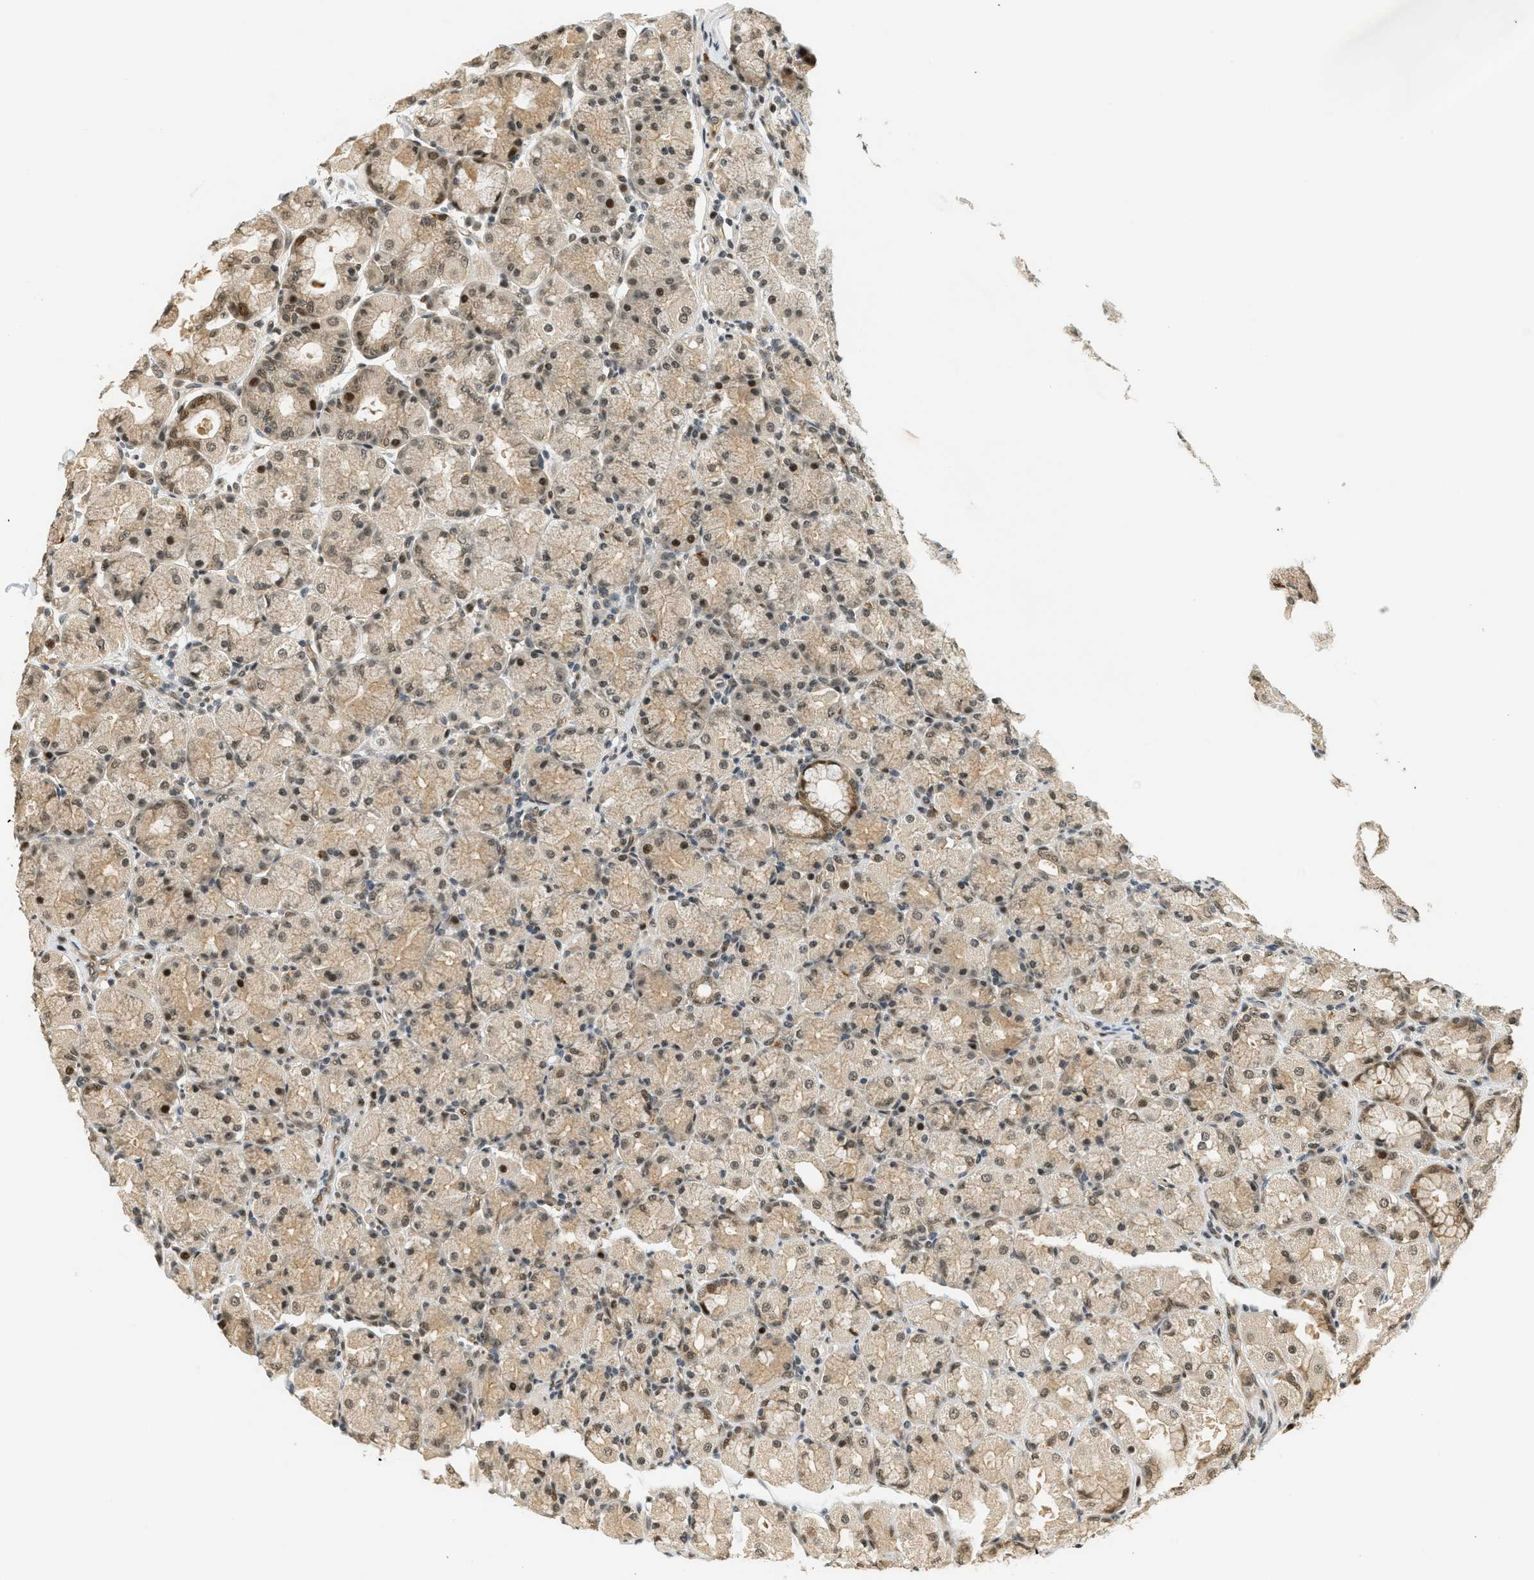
{"staining": {"intensity": "strong", "quantity": ">75%", "location": "cytoplasmic/membranous,nuclear"}, "tissue": "stomach", "cell_type": "Glandular cells", "image_type": "normal", "snomed": [{"axis": "morphology", "description": "Normal tissue, NOS"}, {"axis": "topography", "description": "Stomach, upper"}], "caption": "Benign stomach reveals strong cytoplasmic/membranous,nuclear expression in about >75% of glandular cells, visualized by immunohistochemistry. The protein of interest is stained brown, and the nuclei are stained in blue (DAB IHC with brightfield microscopy, high magnification).", "gene": "FOXM1", "patient": {"sex": "male", "age": 68}}